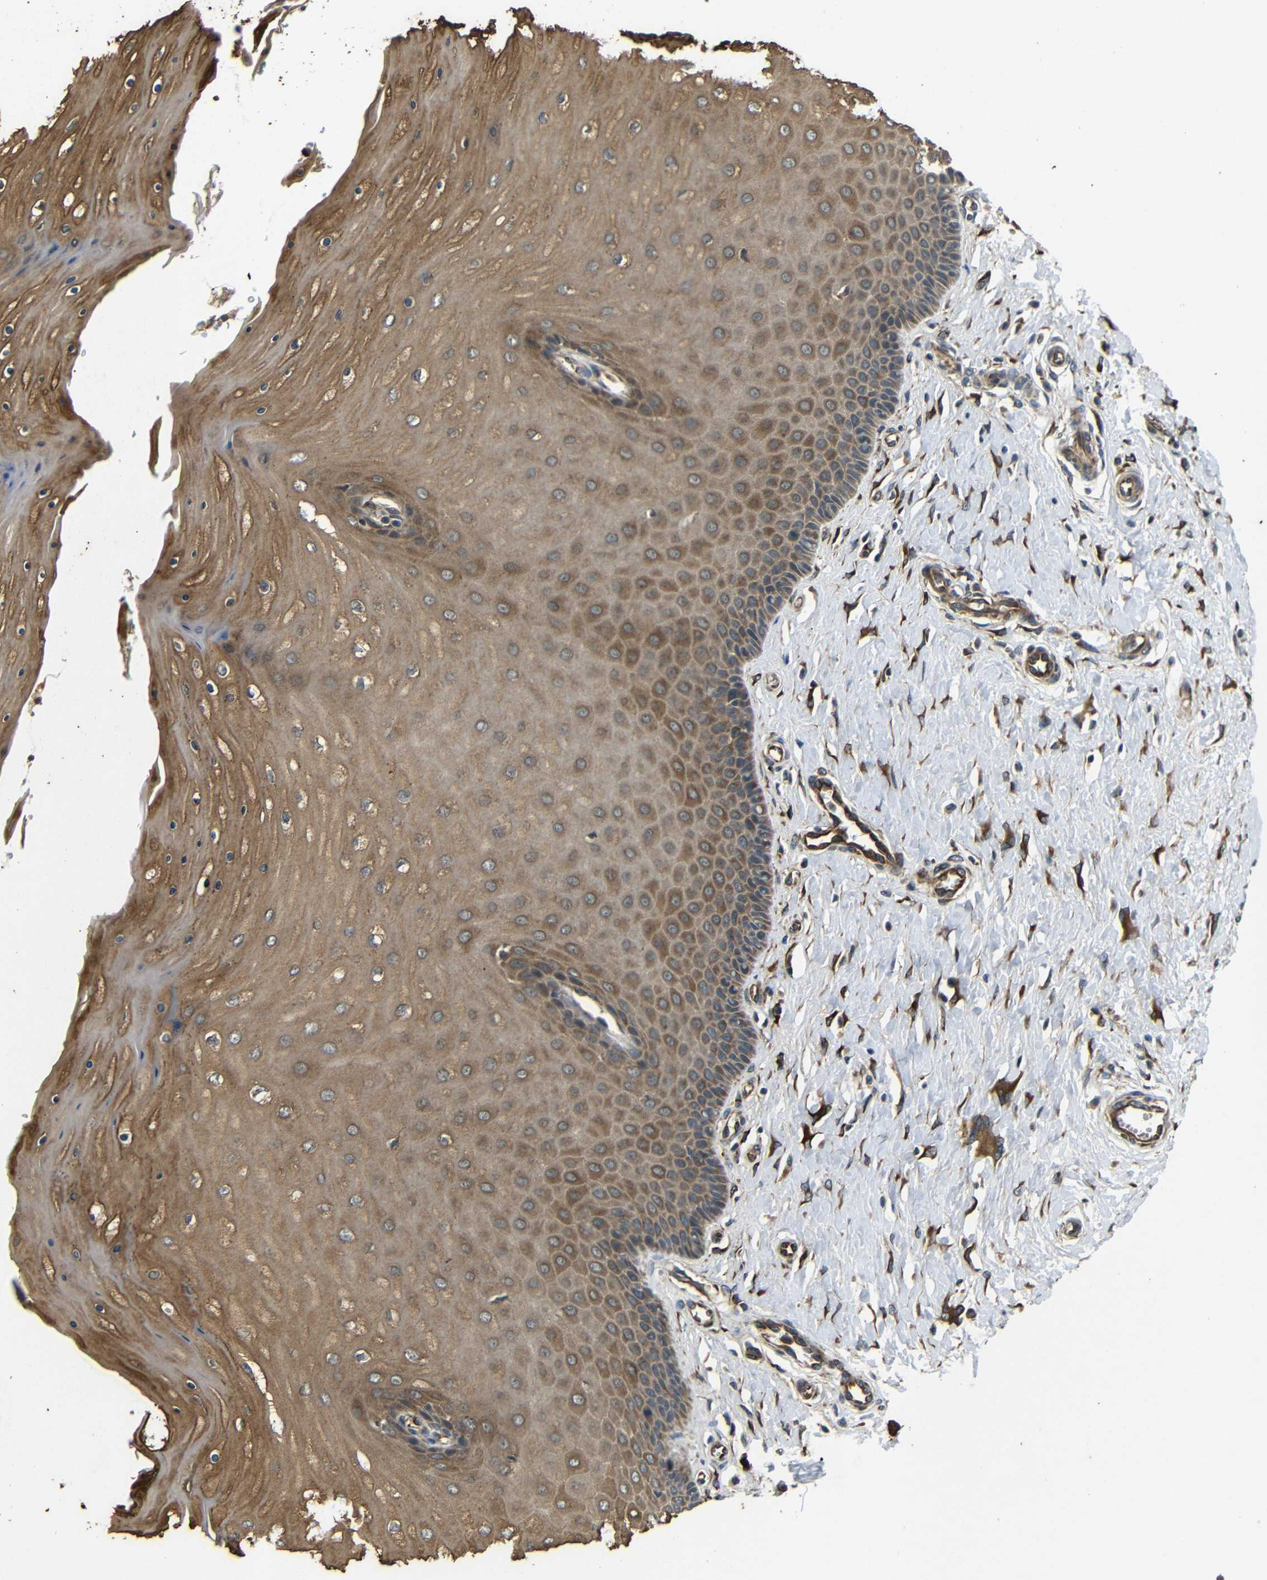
{"staining": {"intensity": "moderate", "quantity": ">75%", "location": "cytoplasmic/membranous"}, "tissue": "cervix", "cell_type": "Glandular cells", "image_type": "normal", "snomed": [{"axis": "morphology", "description": "Normal tissue, NOS"}, {"axis": "topography", "description": "Cervix"}], "caption": "Approximately >75% of glandular cells in unremarkable cervix show moderate cytoplasmic/membranous protein expression as visualized by brown immunohistochemical staining.", "gene": "TRPC1", "patient": {"sex": "female", "age": 55}}